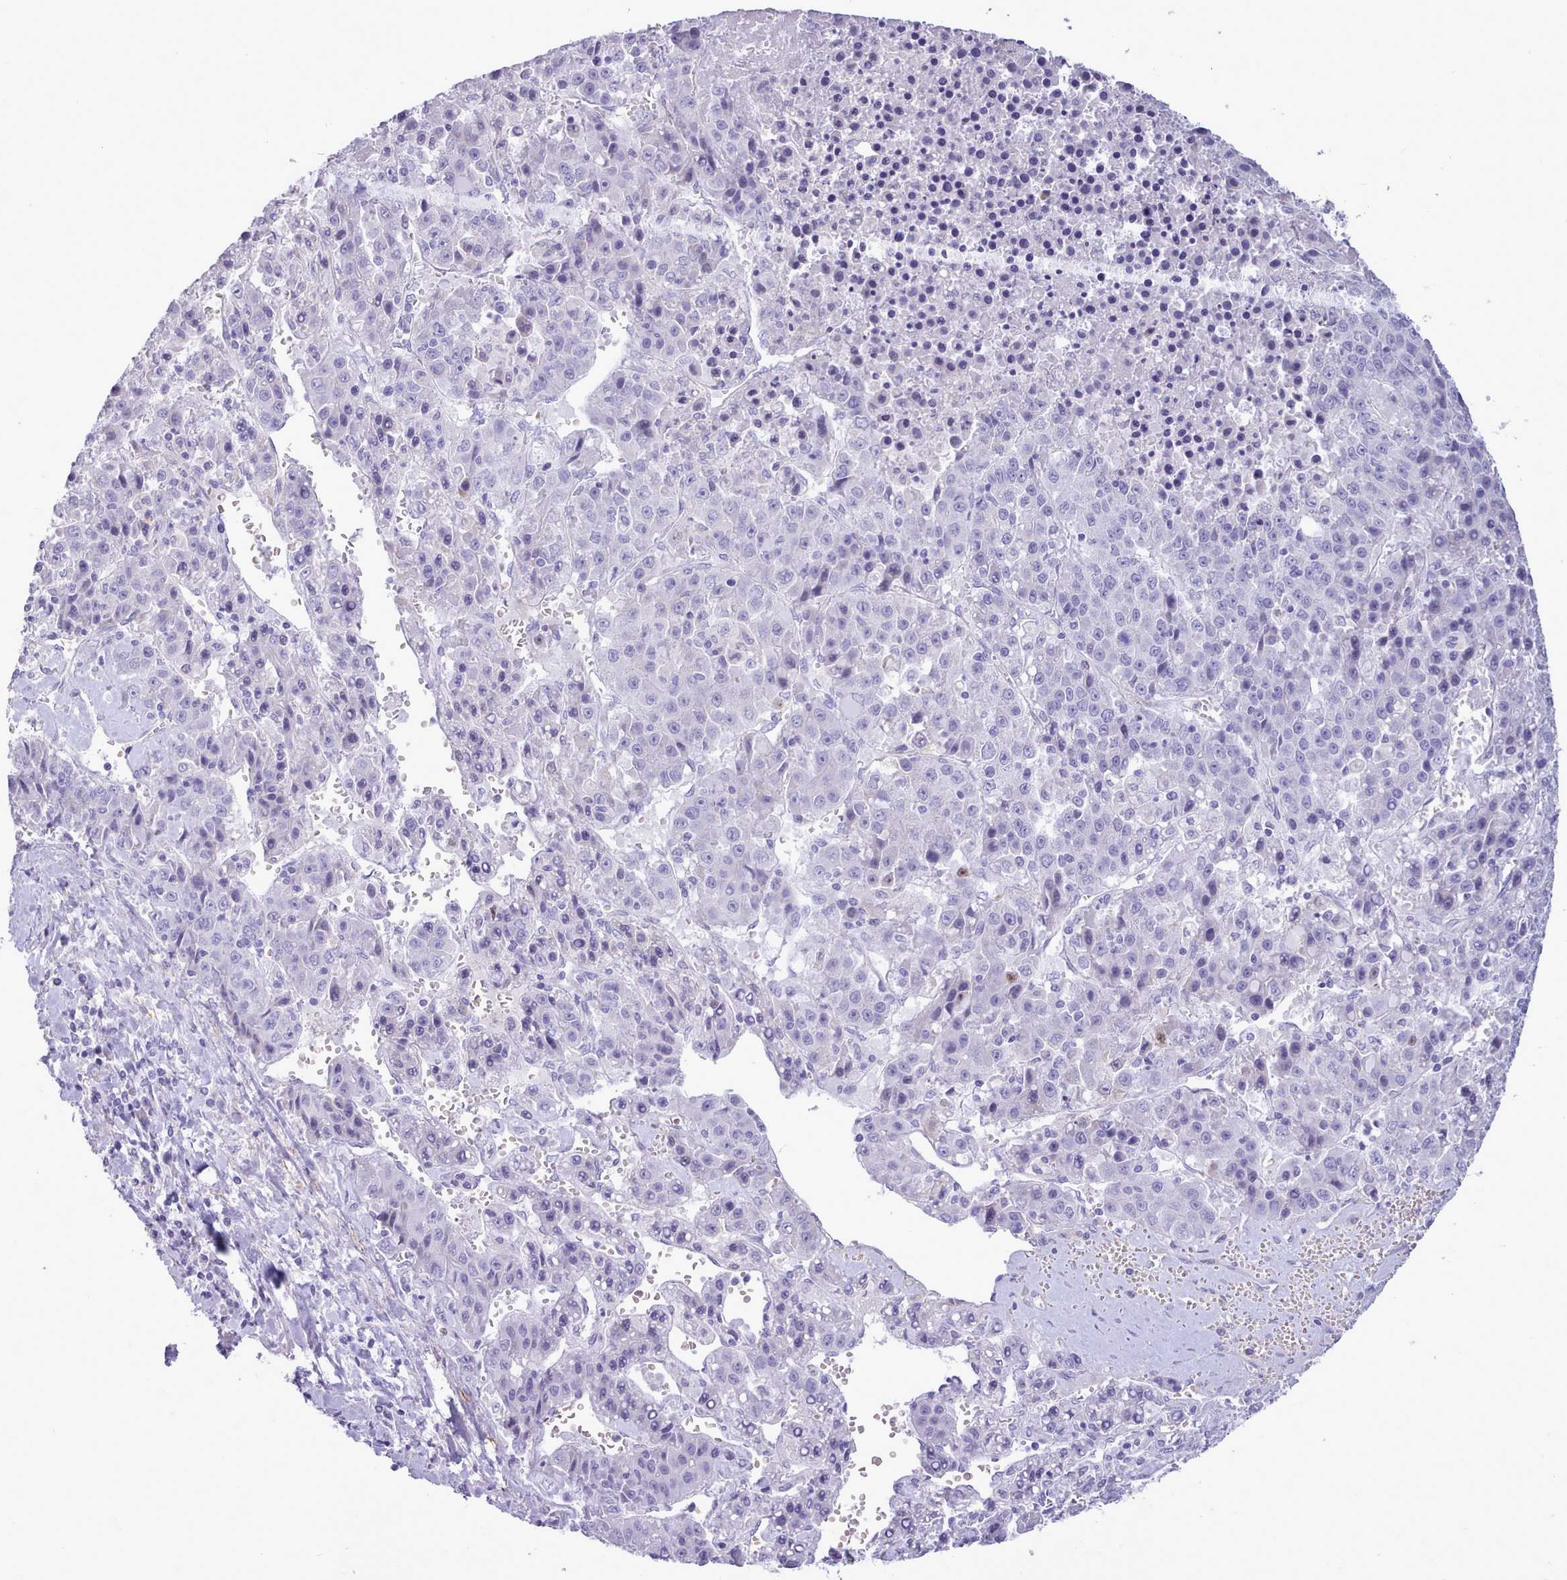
{"staining": {"intensity": "negative", "quantity": "none", "location": "none"}, "tissue": "liver cancer", "cell_type": "Tumor cells", "image_type": "cancer", "snomed": [{"axis": "morphology", "description": "Carcinoma, Hepatocellular, NOS"}, {"axis": "topography", "description": "Liver"}], "caption": "Immunohistochemical staining of liver cancer displays no significant positivity in tumor cells.", "gene": "CYP2A13", "patient": {"sex": "female", "age": 53}}